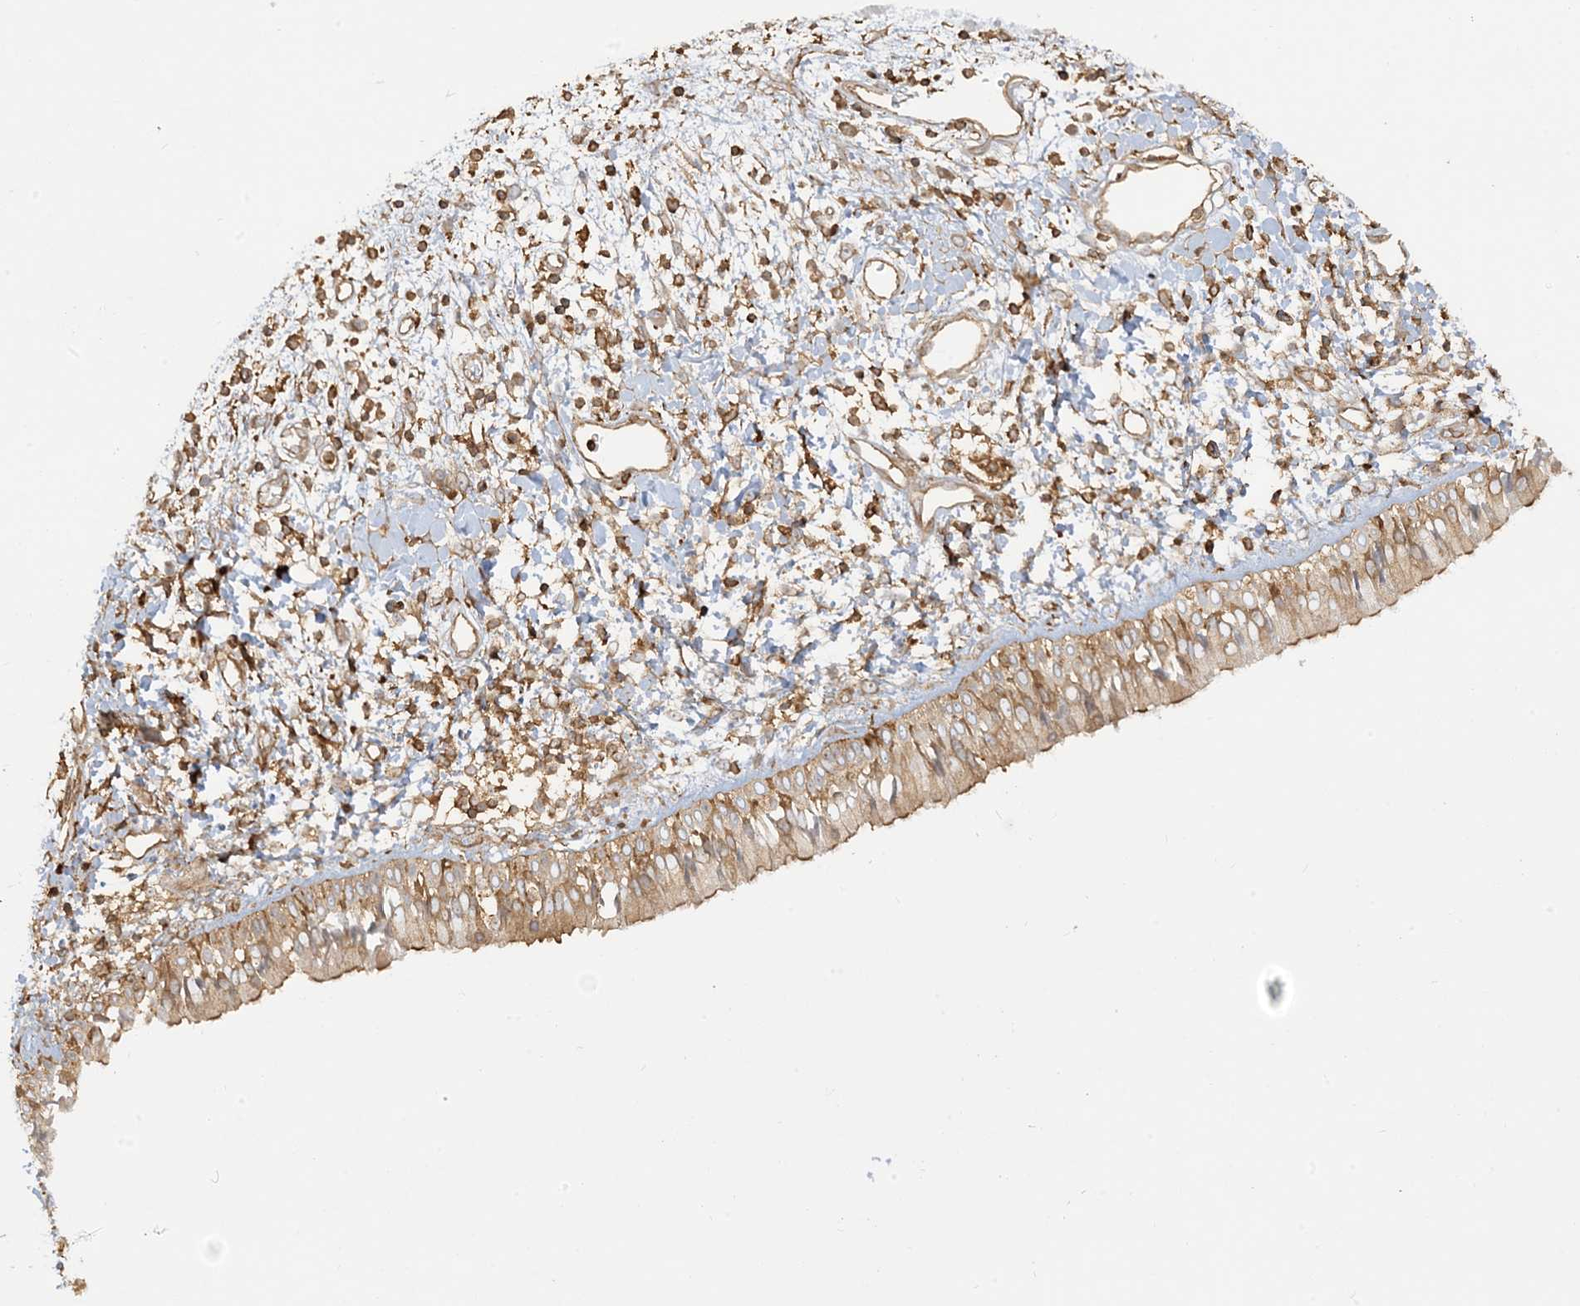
{"staining": {"intensity": "moderate", "quantity": ">75%", "location": "cytoplasmic/membranous"}, "tissue": "nasopharynx", "cell_type": "Respiratory epithelial cells", "image_type": "normal", "snomed": [{"axis": "morphology", "description": "Normal tissue, NOS"}, {"axis": "topography", "description": "Nasopharynx"}], "caption": "Nasopharynx stained with DAB immunohistochemistry (IHC) displays medium levels of moderate cytoplasmic/membranous positivity in approximately >75% of respiratory epithelial cells. (IHC, brightfield microscopy, high magnification).", "gene": "CAPZB", "patient": {"sex": "male", "age": 22}}